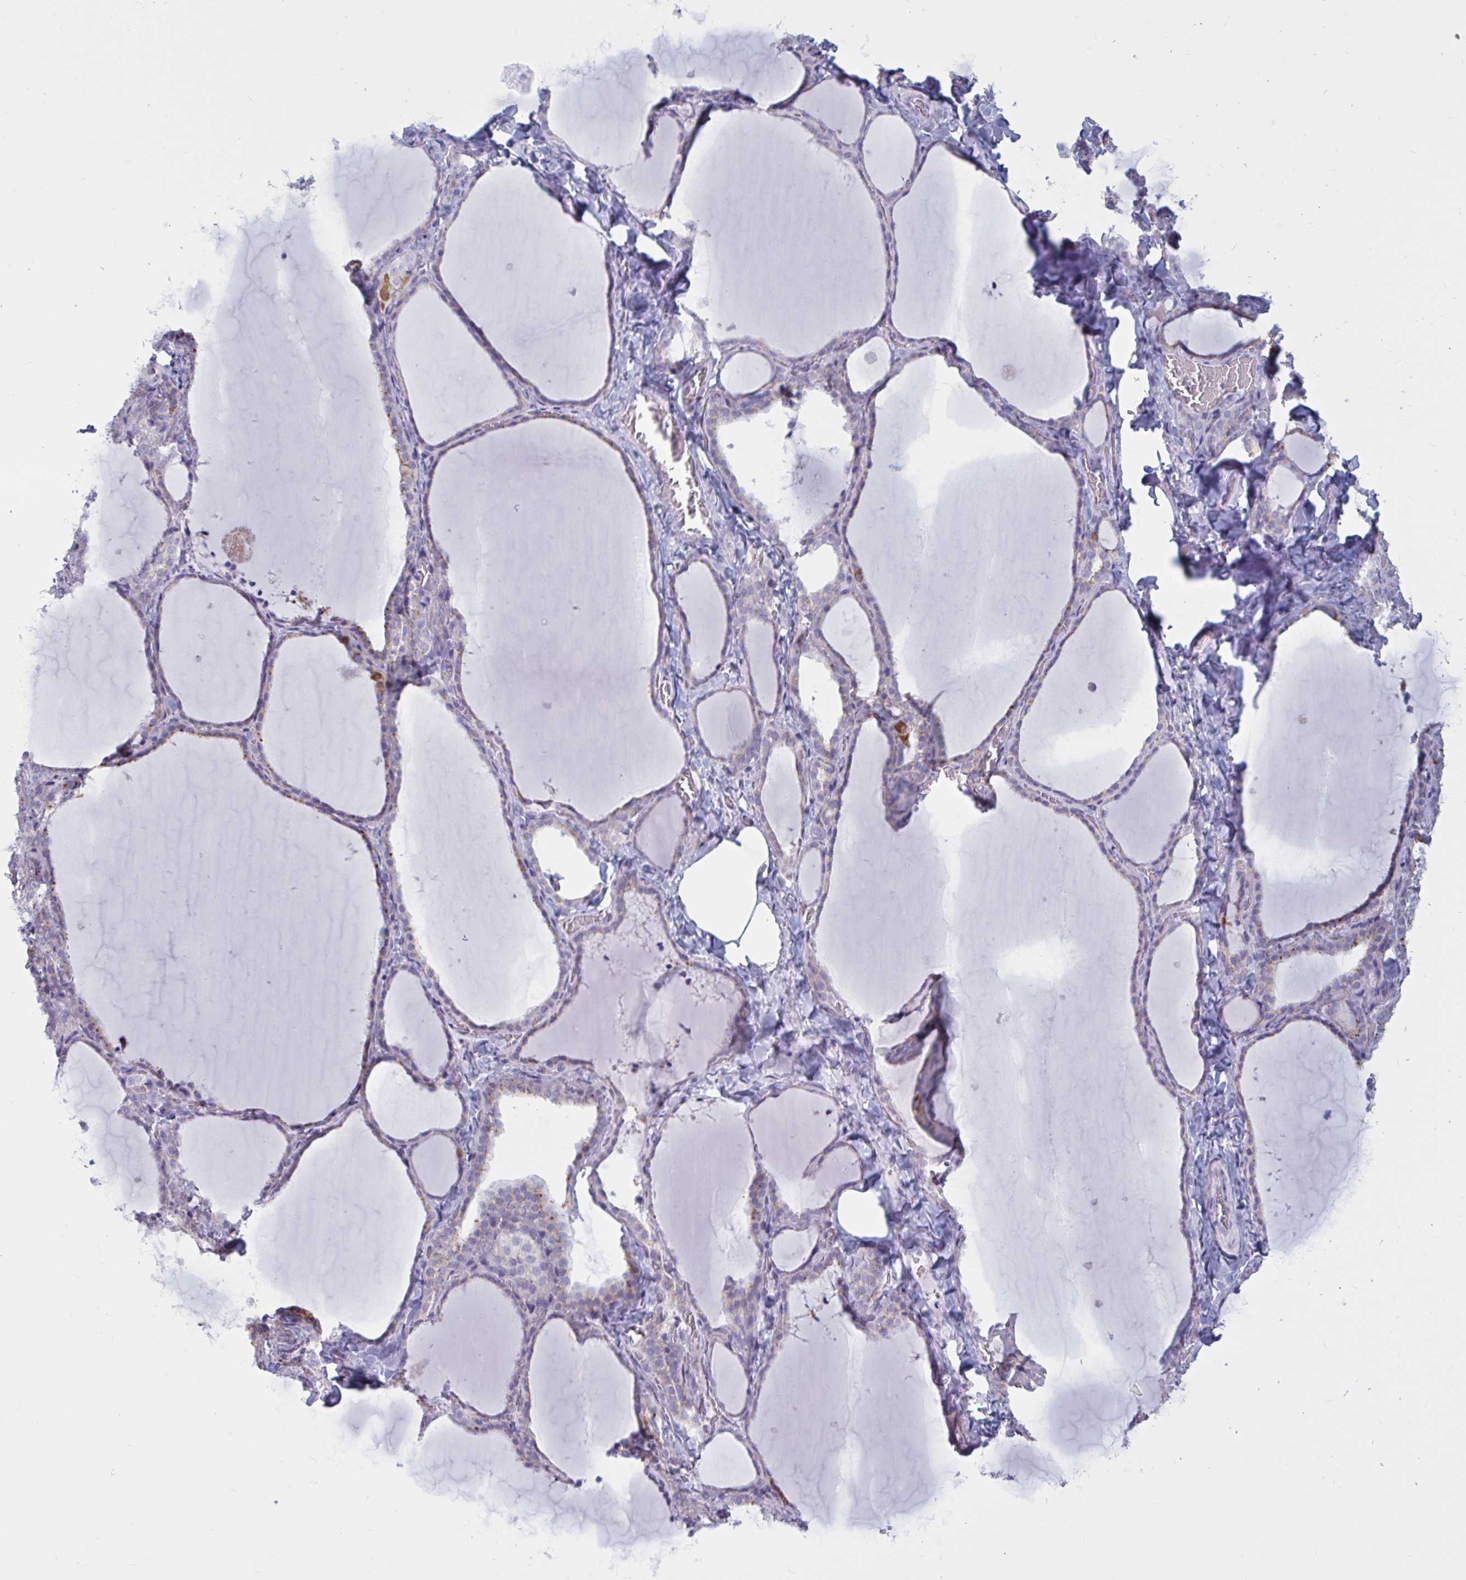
{"staining": {"intensity": "negative", "quantity": "none", "location": "none"}, "tissue": "thyroid gland", "cell_type": "Glandular cells", "image_type": "normal", "snomed": [{"axis": "morphology", "description": "Normal tissue, NOS"}, {"axis": "topography", "description": "Thyroid gland"}], "caption": "The image reveals no significant expression in glandular cells of thyroid gland.", "gene": "ATG9A", "patient": {"sex": "female", "age": 22}}